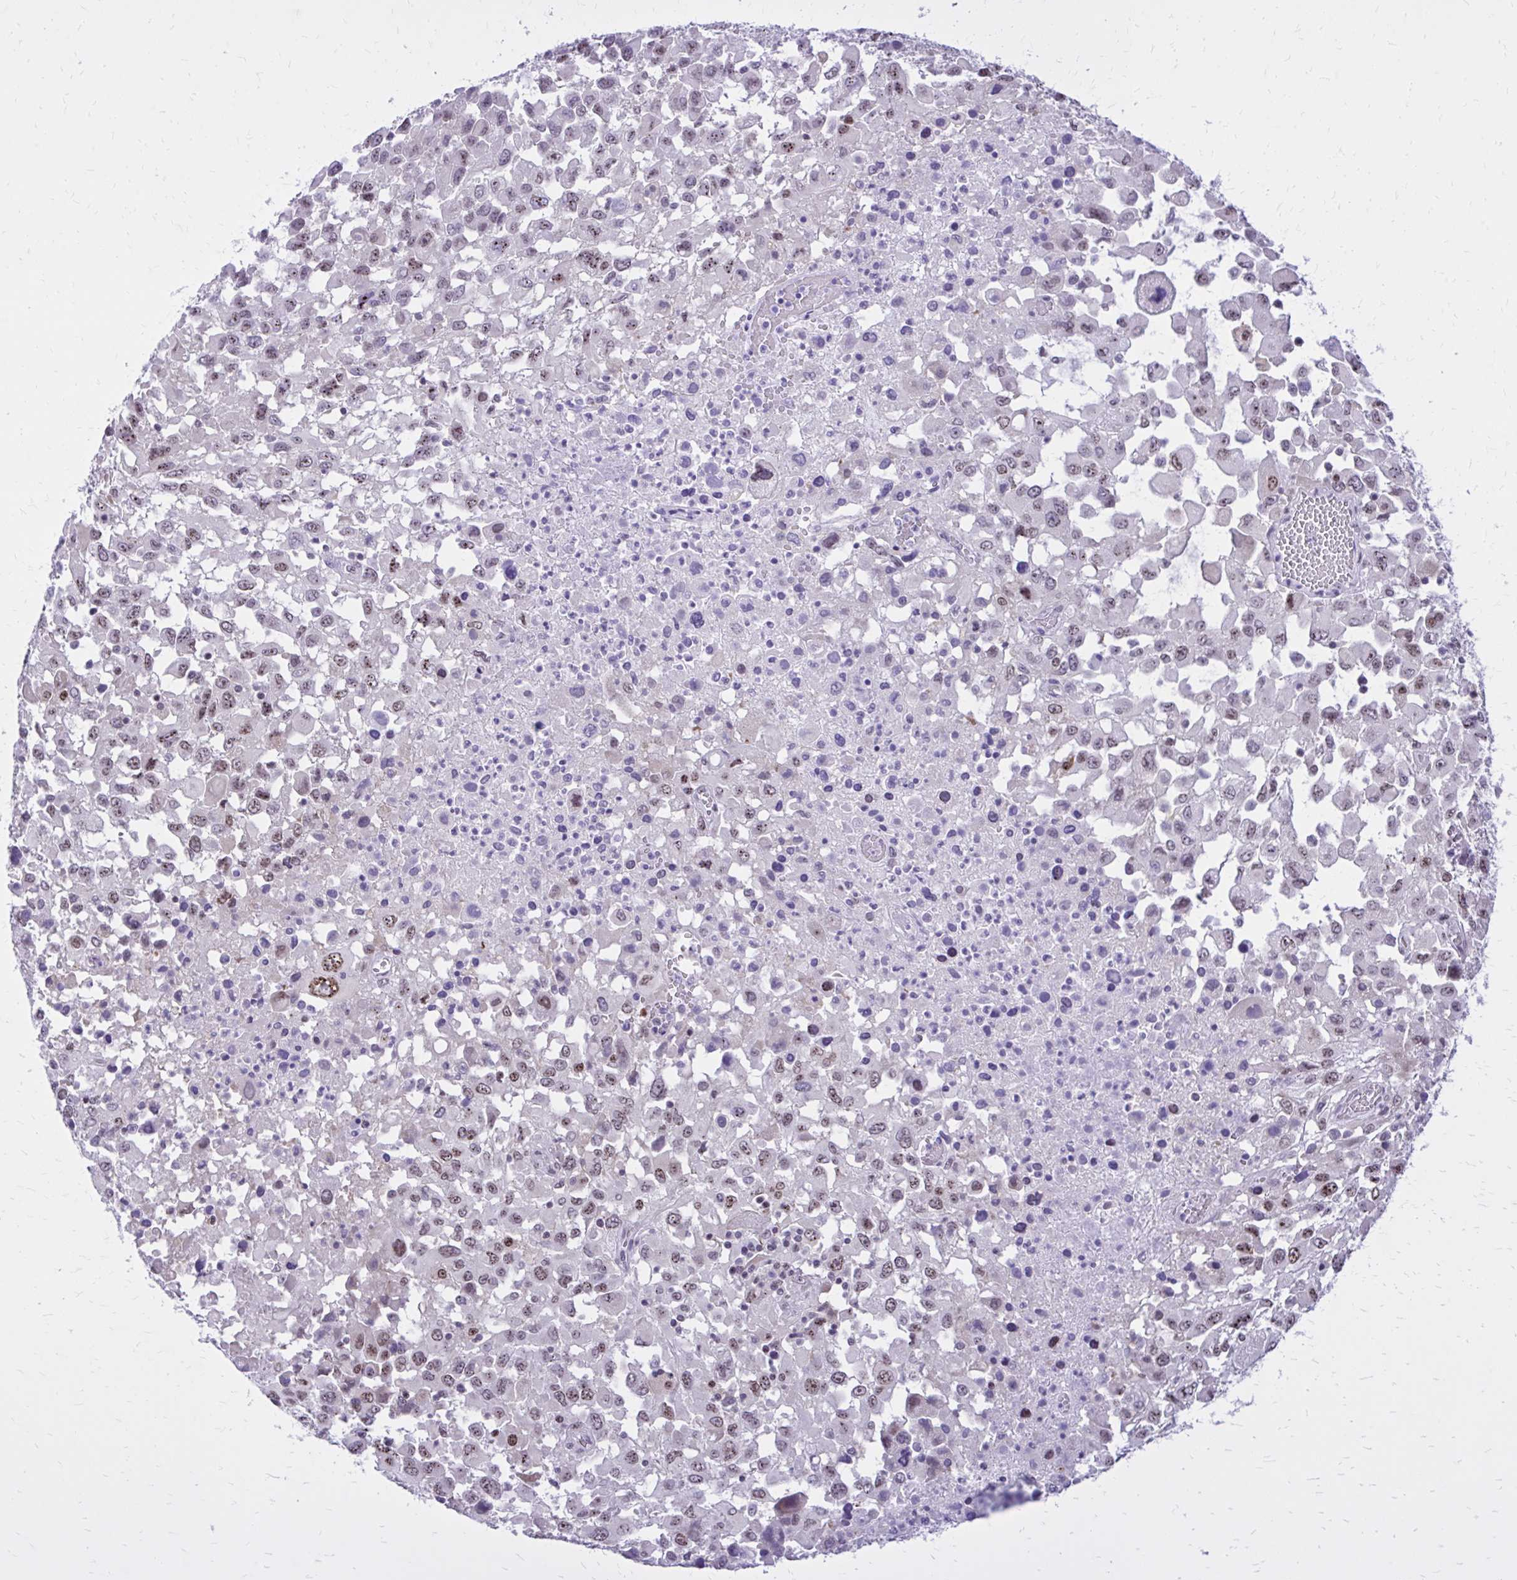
{"staining": {"intensity": "moderate", "quantity": "25%-75%", "location": "nuclear"}, "tissue": "melanoma", "cell_type": "Tumor cells", "image_type": "cancer", "snomed": [{"axis": "morphology", "description": "Malignant melanoma, Metastatic site"}, {"axis": "topography", "description": "Soft tissue"}], "caption": "This is a photomicrograph of immunohistochemistry staining of melanoma, which shows moderate staining in the nuclear of tumor cells.", "gene": "RASL11B", "patient": {"sex": "male", "age": 50}}